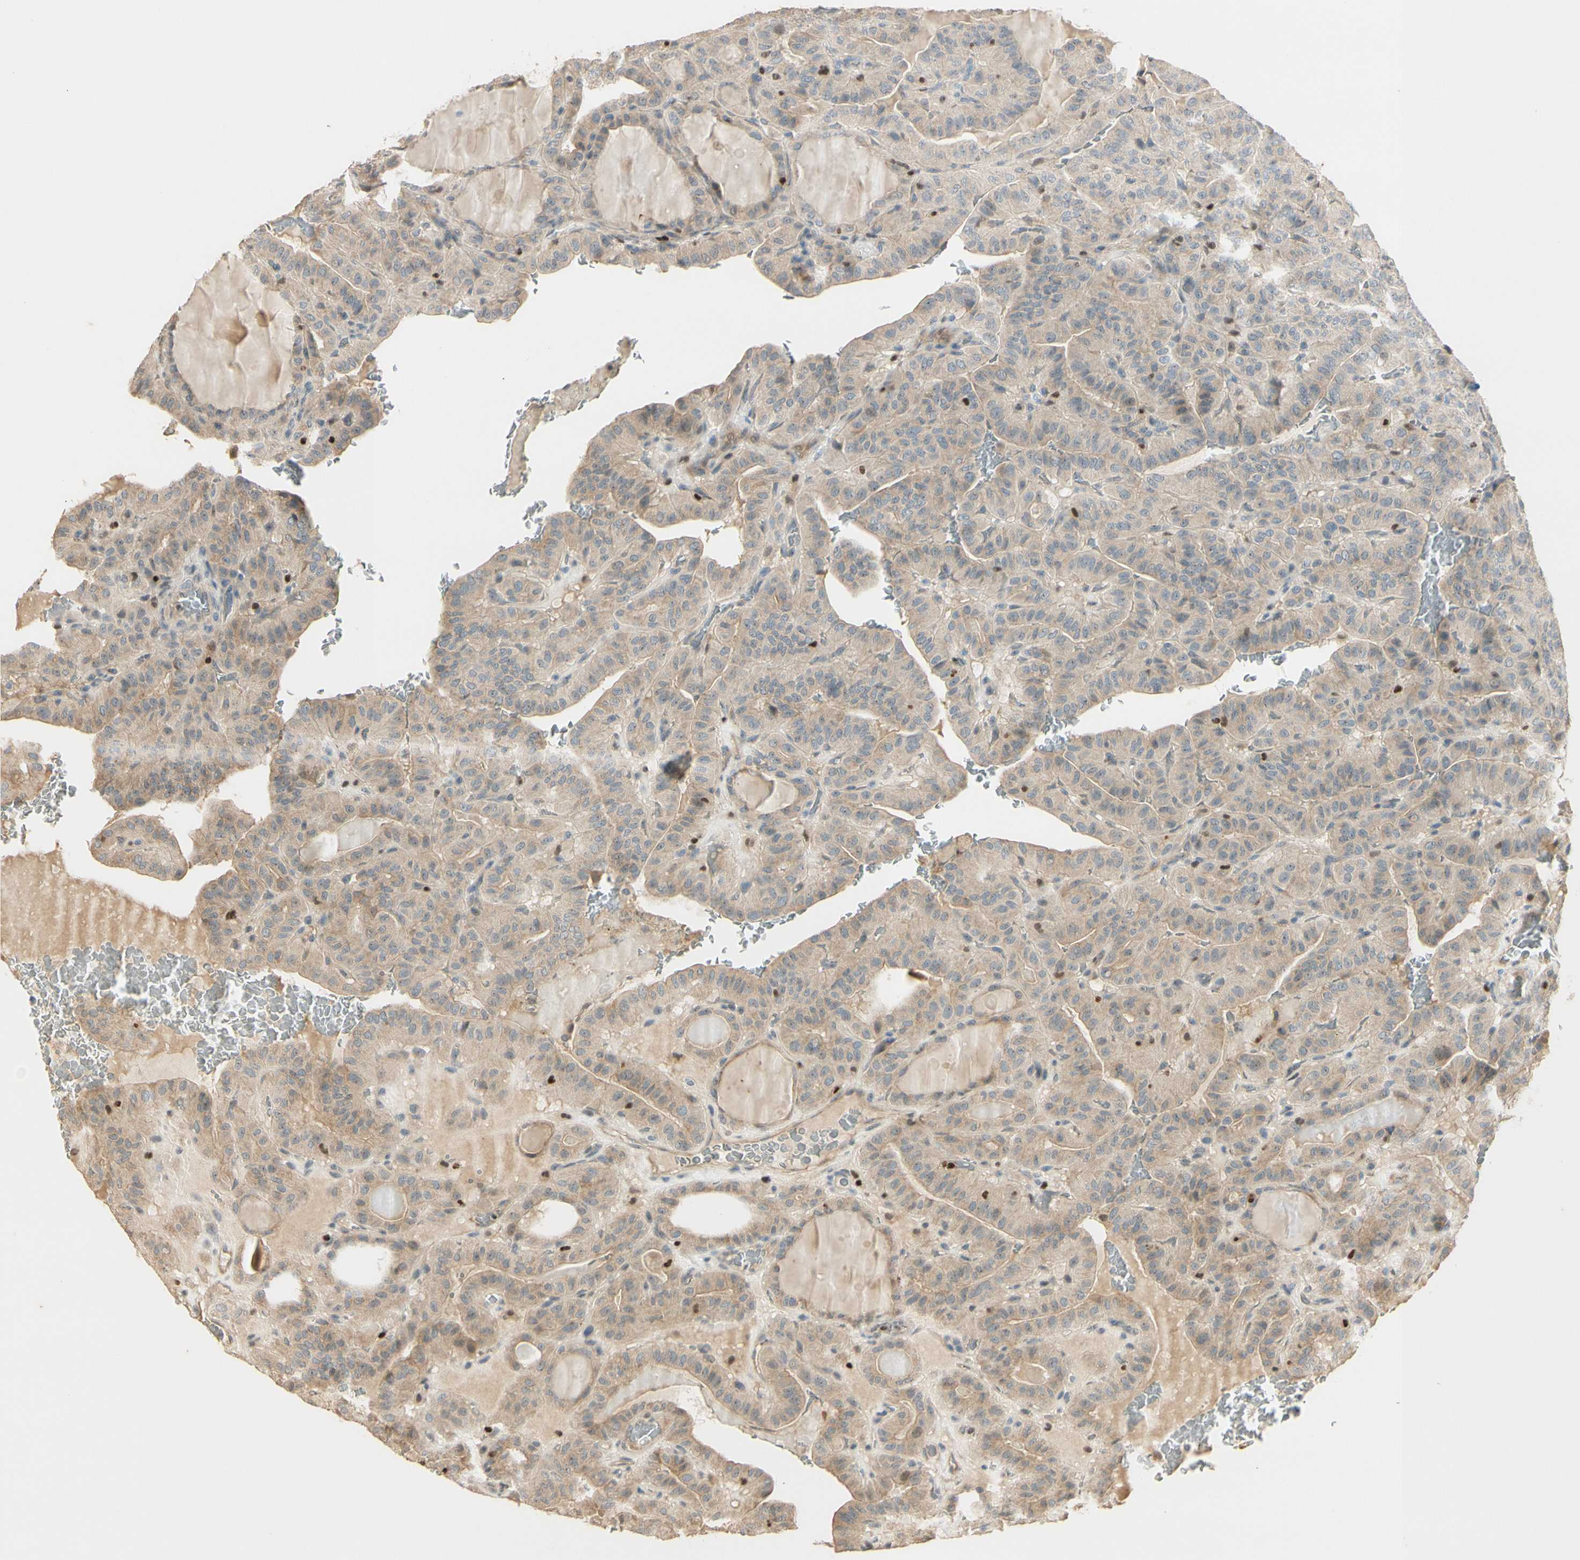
{"staining": {"intensity": "weak", "quantity": ">75%", "location": "cytoplasmic/membranous"}, "tissue": "thyroid cancer", "cell_type": "Tumor cells", "image_type": "cancer", "snomed": [{"axis": "morphology", "description": "Papillary adenocarcinoma, NOS"}, {"axis": "topography", "description": "Thyroid gland"}], "caption": "This micrograph shows papillary adenocarcinoma (thyroid) stained with immunohistochemistry to label a protein in brown. The cytoplasmic/membranous of tumor cells show weak positivity for the protein. Nuclei are counter-stained blue.", "gene": "NFYA", "patient": {"sex": "male", "age": 77}}